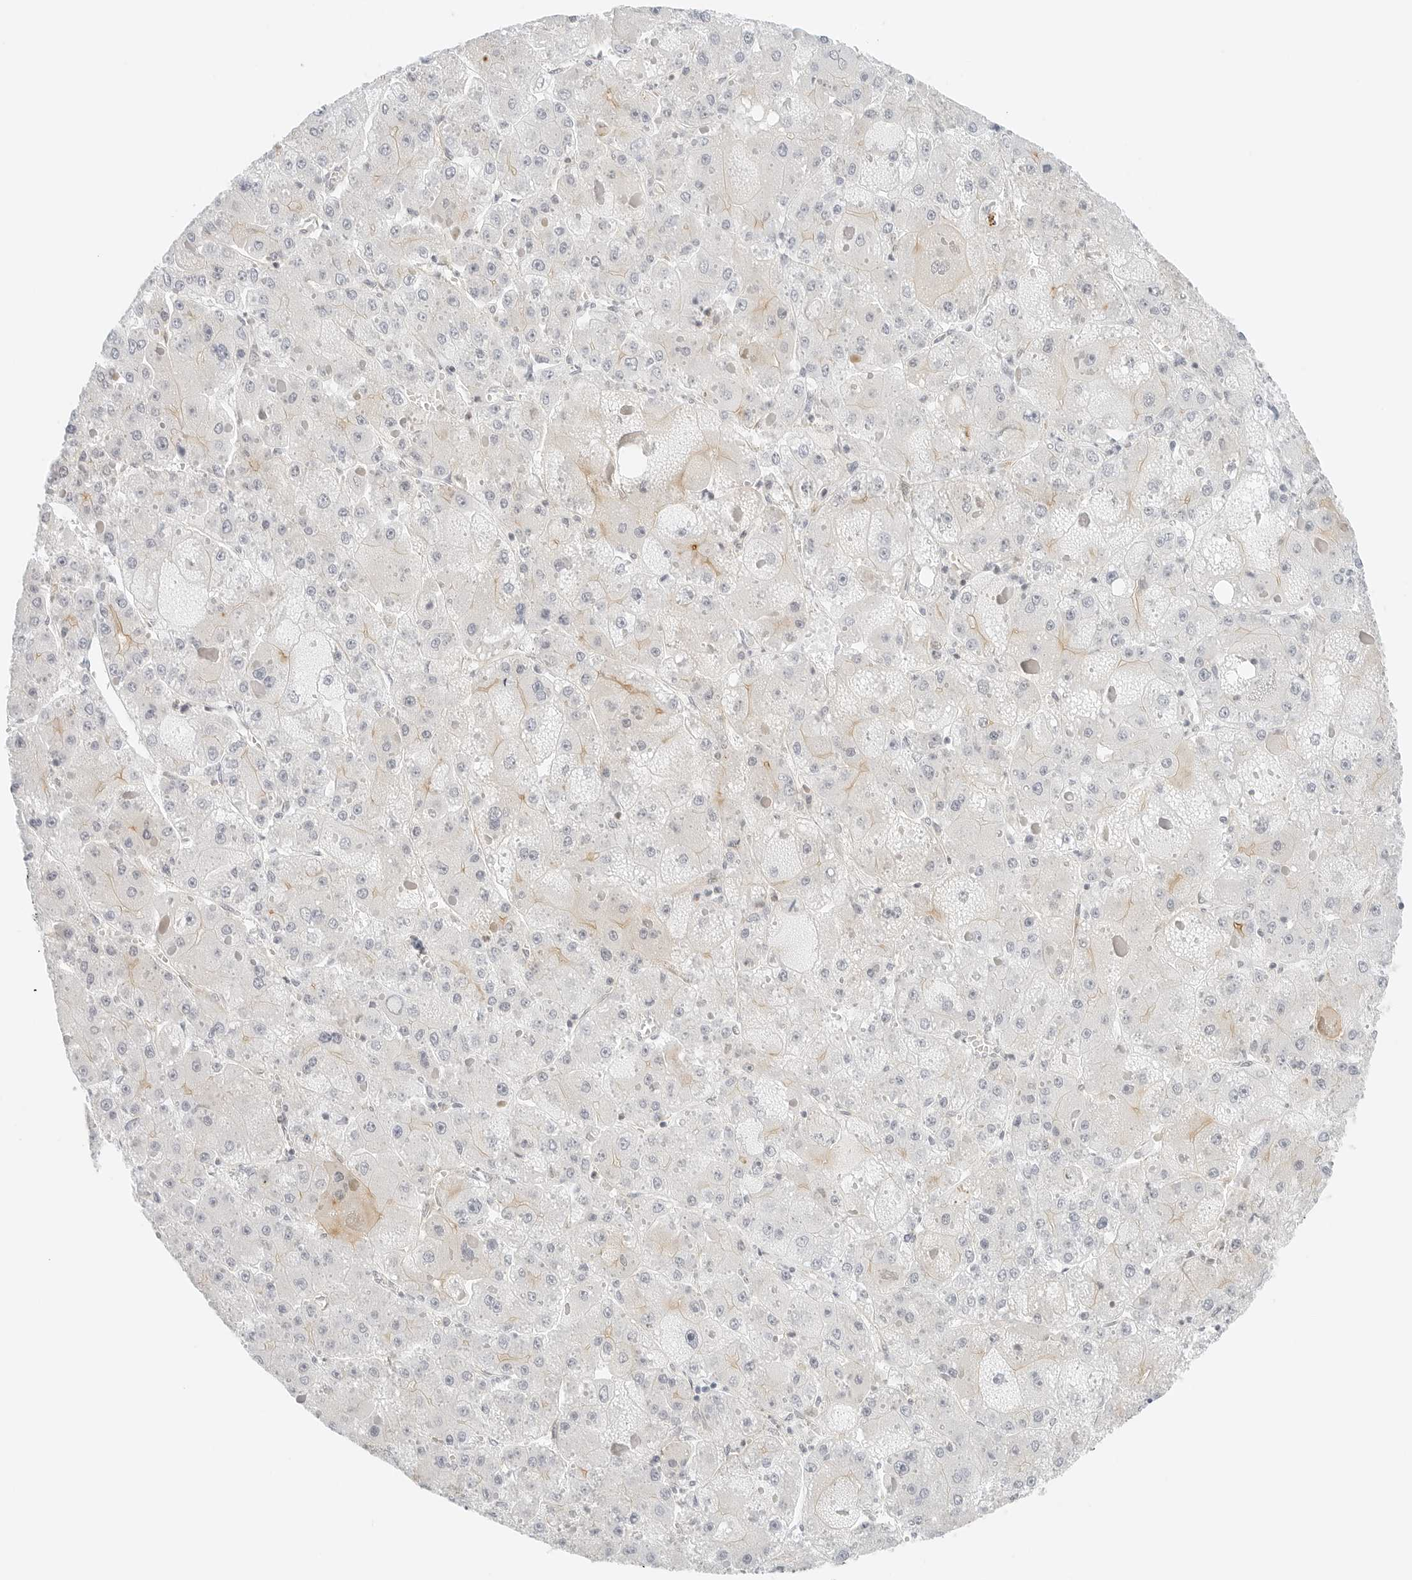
{"staining": {"intensity": "weak", "quantity": "<25%", "location": "cytoplasmic/membranous"}, "tissue": "liver cancer", "cell_type": "Tumor cells", "image_type": "cancer", "snomed": [{"axis": "morphology", "description": "Carcinoma, Hepatocellular, NOS"}, {"axis": "topography", "description": "Liver"}], "caption": "Immunohistochemistry image of human liver hepatocellular carcinoma stained for a protein (brown), which shows no expression in tumor cells.", "gene": "IQCC", "patient": {"sex": "female", "age": 73}}